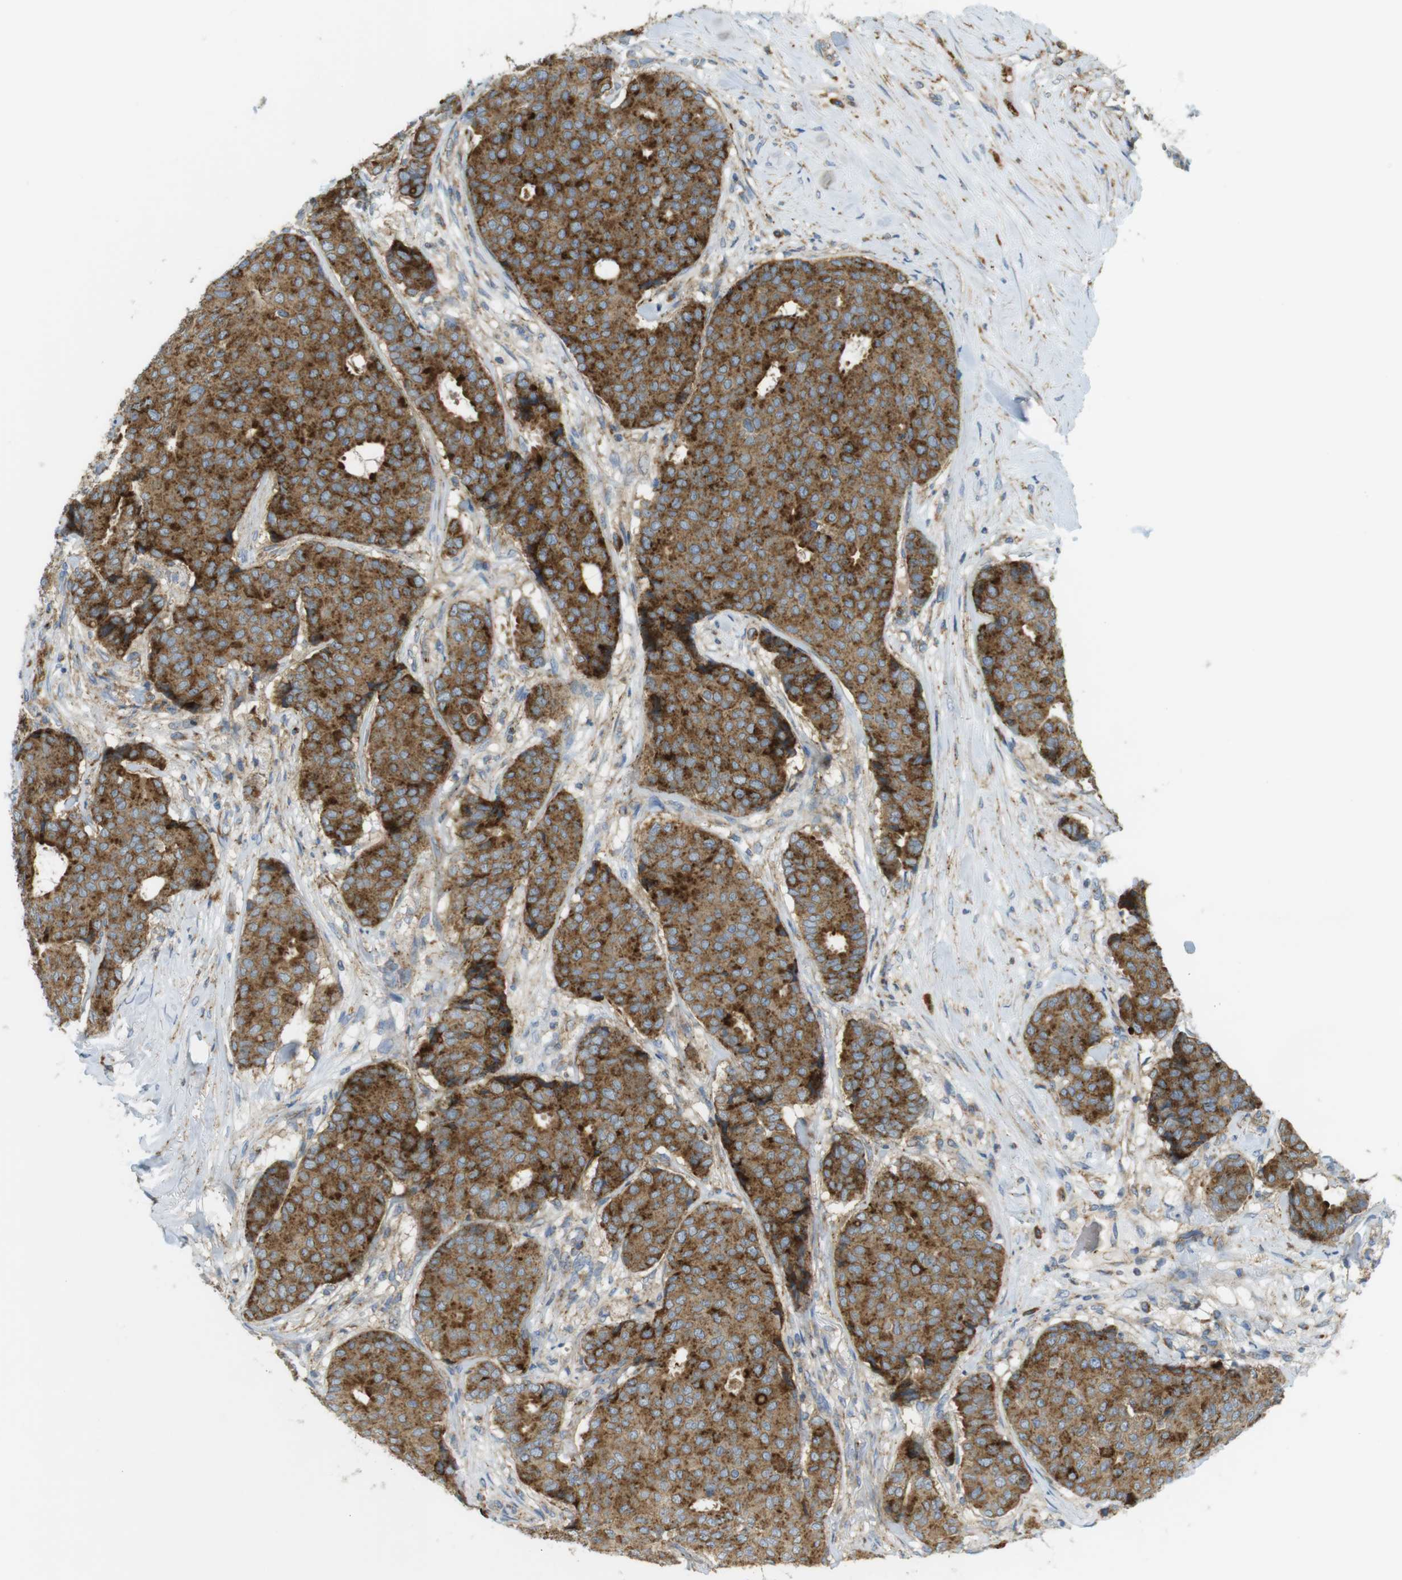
{"staining": {"intensity": "strong", "quantity": ">75%", "location": "cytoplasmic/membranous"}, "tissue": "breast cancer", "cell_type": "Tumor cells", "image_type": "cancer", "snomed": [{"axis": "morphology", "description": "Duct carcinoma"}, {"axis": "topography", "description": "Breast"}], "caption": "Immunohistochemistry (IHC) photomicrograph of neoplastic tissue: breast cancer stained using IHC demonstrates high levels of strong protein expression localized specifically in the cytoplasmic/membranous of tumor cells, appearing as a cytoplasmic/membranous brown color.", "gene": "LAMP1", "patient": {"sex": "female", "age": 75}}